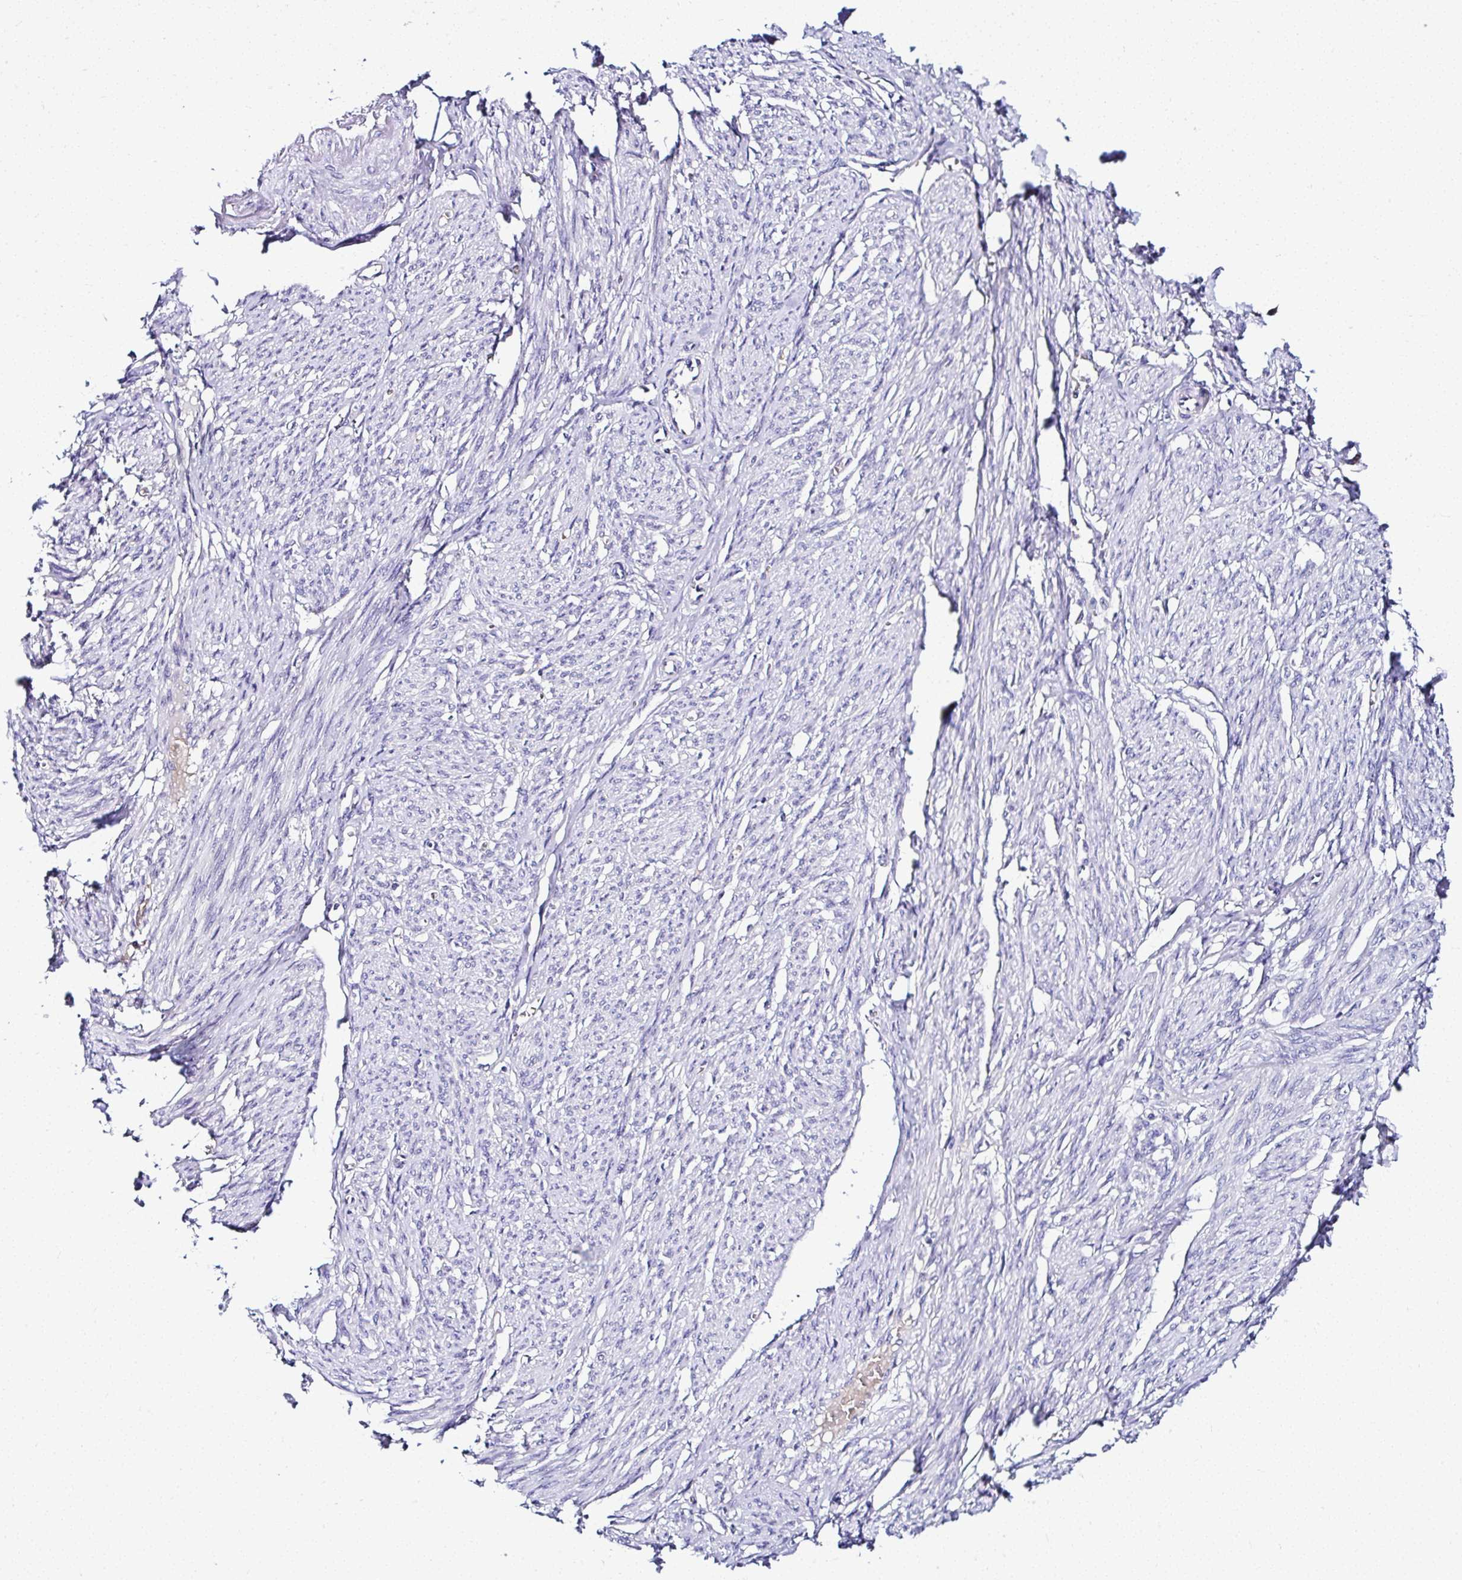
{"staining": {"intensity": "negative", "quantity": "none", "location": "none"}, "tissue": "smooth muscle", "cell_type": "Smooth muscle cells", "image_type": "normal", "snomed": [{"axis": "morphology", "description": "Normal tissue, NOS"}, {"axis": "topography", "description": "Smooth muscle"}], "caption": "The image reveals no staining of smooth muscle cells in unremarkable smooth muscle.", "gene": "DEPDC5", "patient": {"sex": "female", "age": 65}}